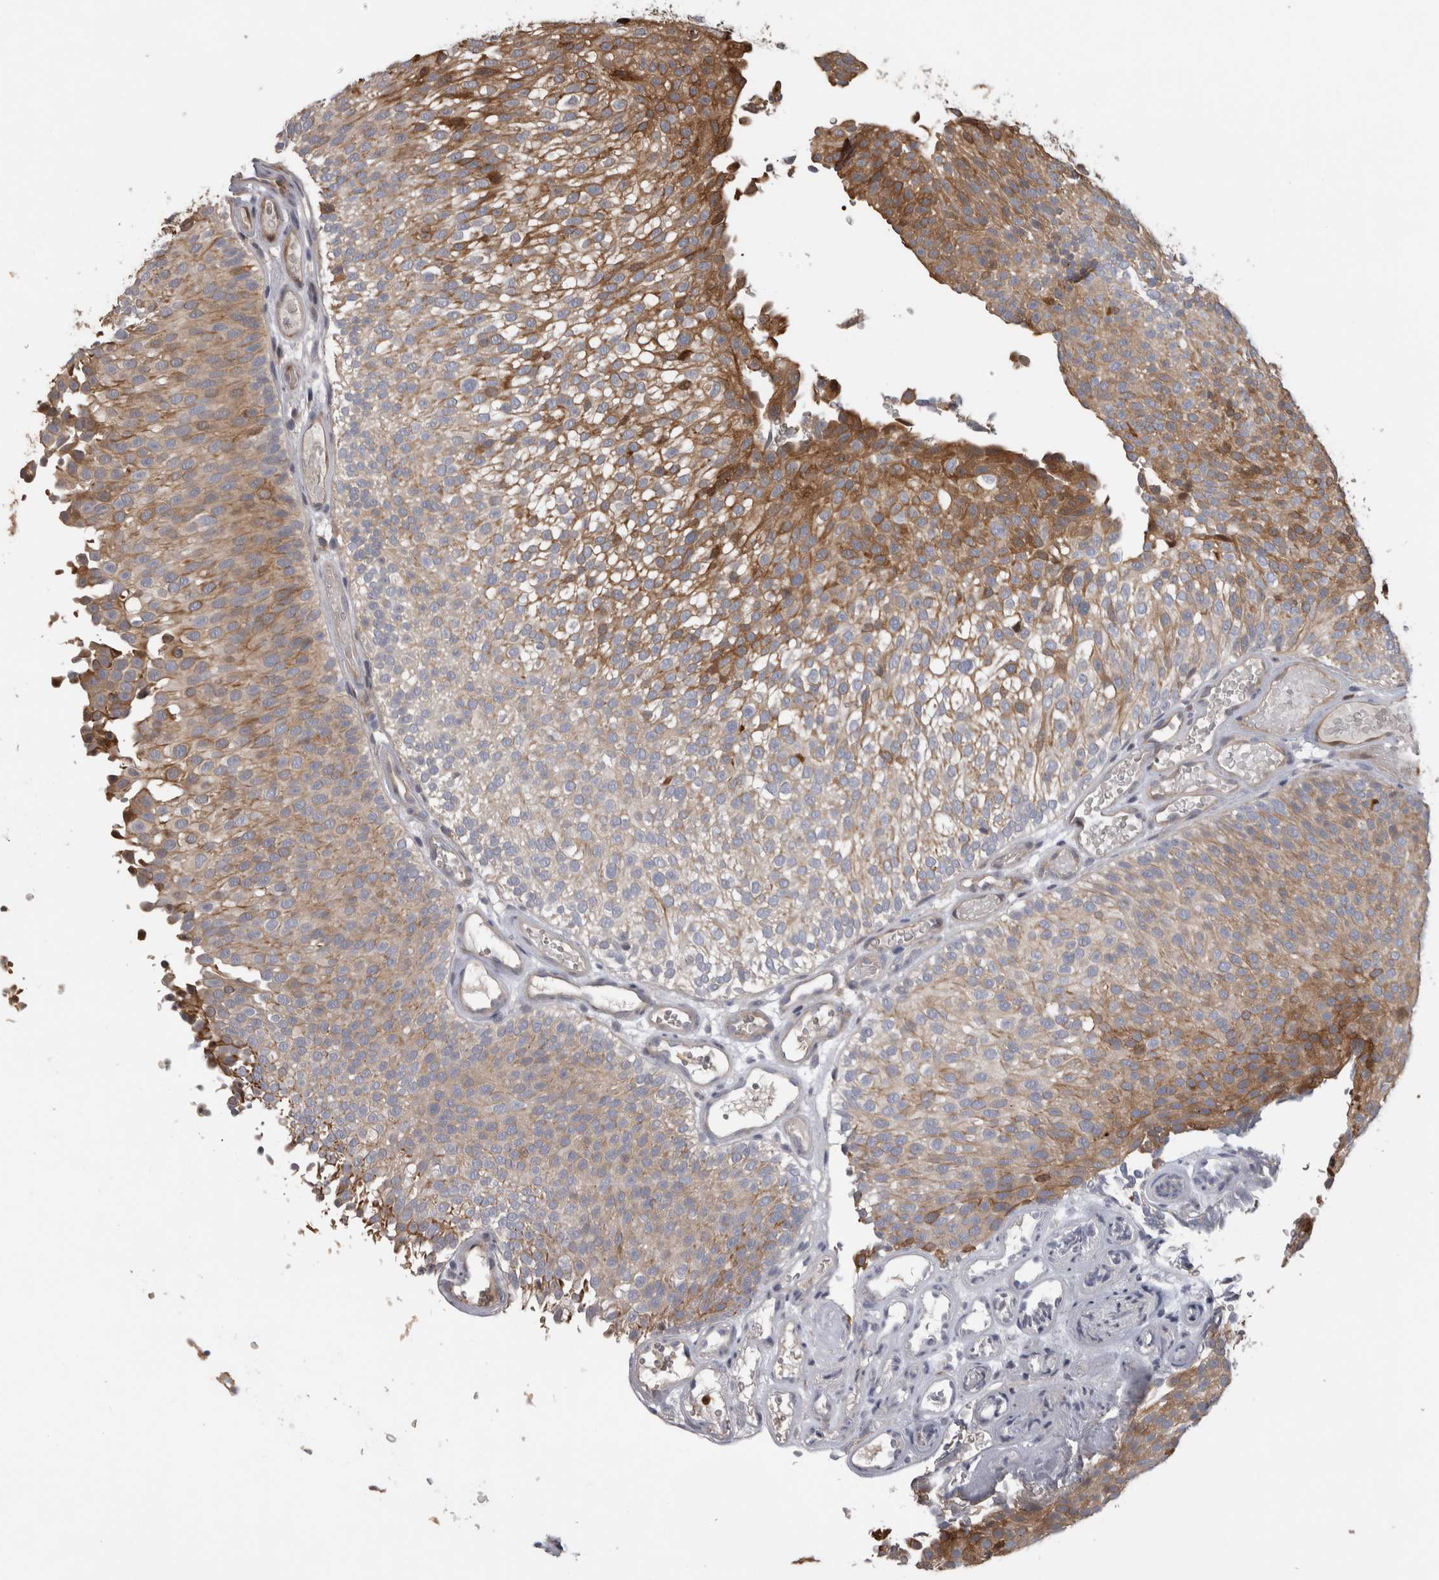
{"staining": {"intensity": "moderate", "quantity": ">75%", "location": "cytoplasmic/membranous"}, "tissue": "urothelial cancer", "cell_type": "Tumor cells", "image_type": "cancer", "snomed": [{"axis": "morphology", "description": "Urothelial carcinoma, Low grade"}, {"axis": "topography", "description": "Urinary bladder"}], "caption": "Immunohistochemistry (IHC) (DAB (3,3'-diaminobenzidine)) staining of urothelial cancer displays moderate cytoplasmic/membranous protein positivity in about >75% of tumor cells. (brown staining indicates protein expression, while blue staining denotes nuclei).", "gene": "USH1G", "patient": {"sex": "male", "age": 78}}